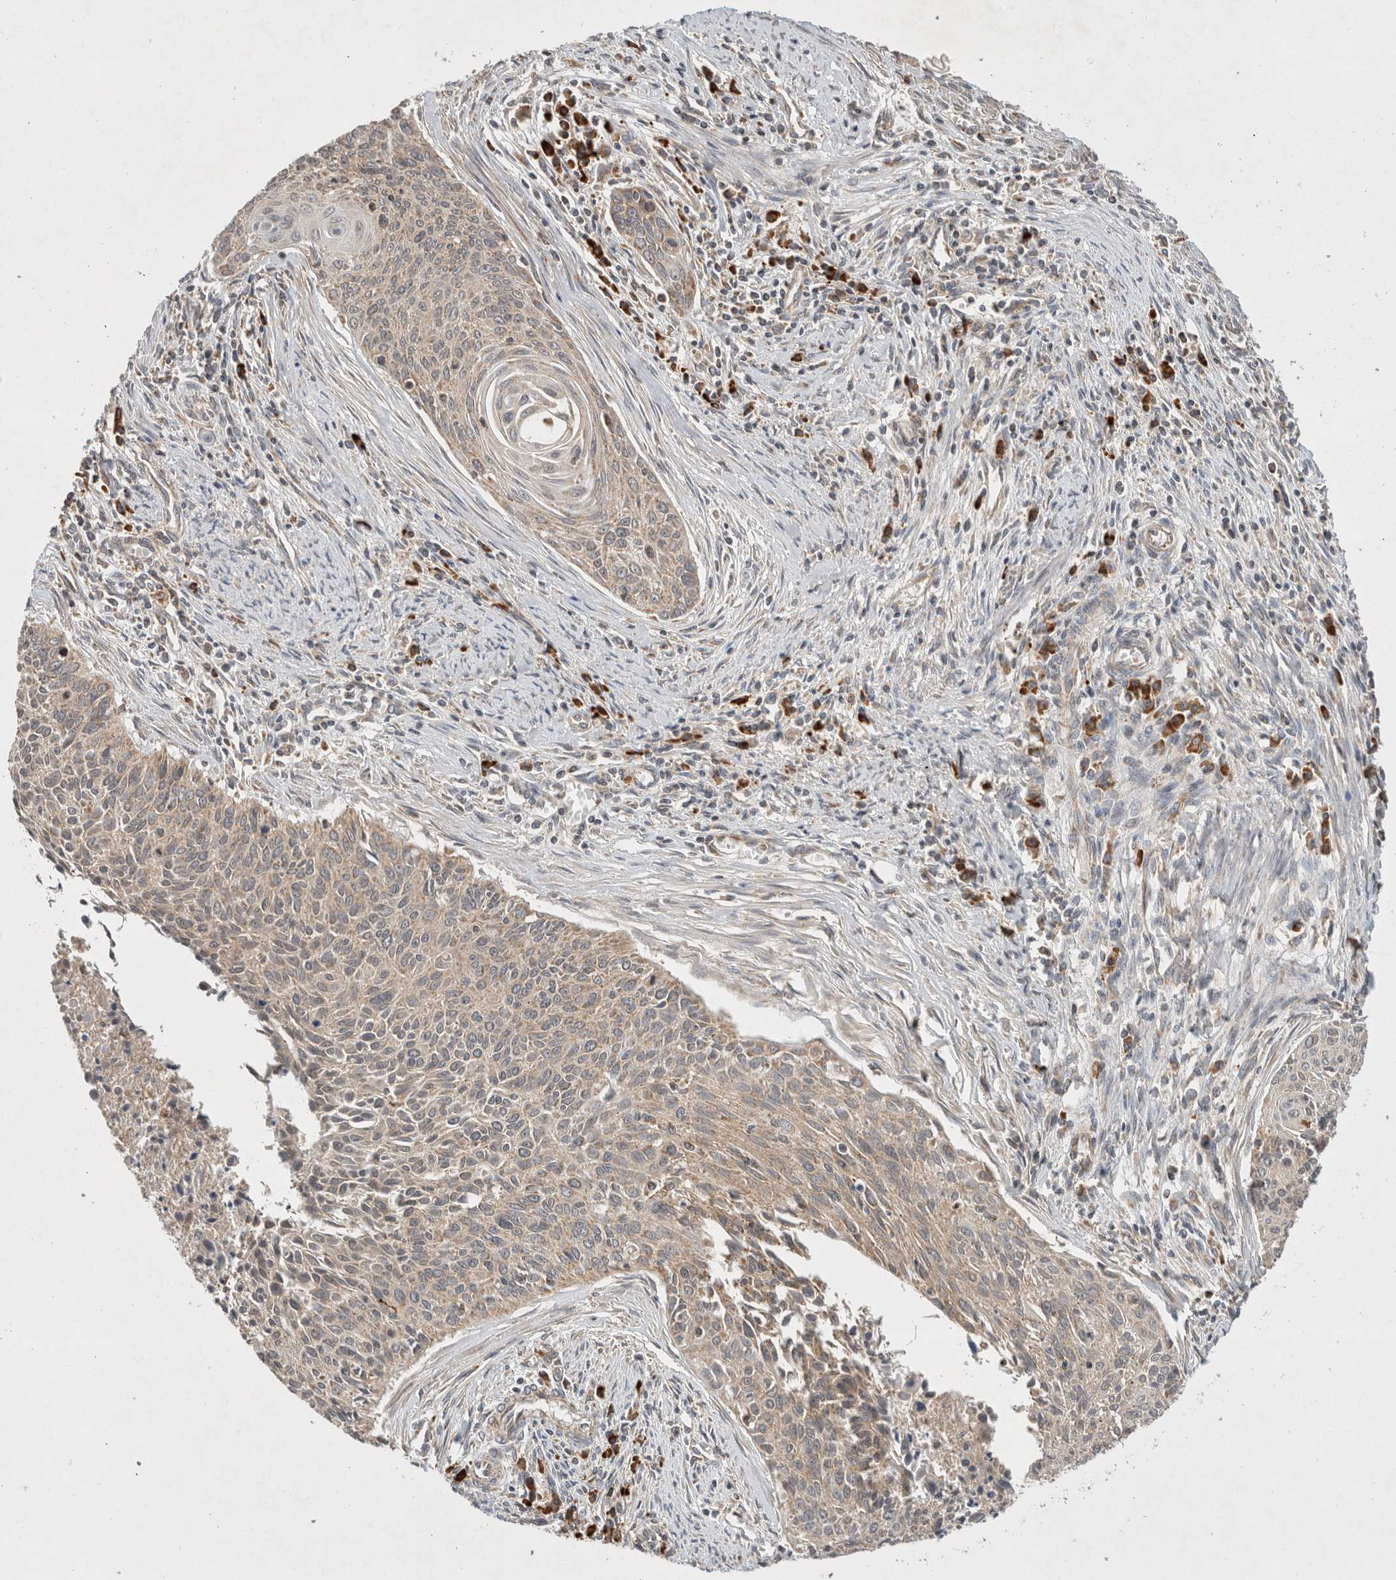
{"staining": {"intensity": "weak", "quantity": "25%-75%", "location": "cytoplasmic/membranous"}, "tissue": "cervical cancer", "cell_type": "Tumor cells", "image_type": "cancer", "snomed": [{"axis": "morphology", "description": "Squamous cell carcinoma, NOS"}, {"axis": "topography", "description": "Cervix"}], "caption": "Weak cytoplasmic/membranous protein staining is present in about 25%-75% of tumor cells in squamous cell carcinoma (cervical).", "gene": "AMPD1", "patient": {"sex": "female", "age": 55}}